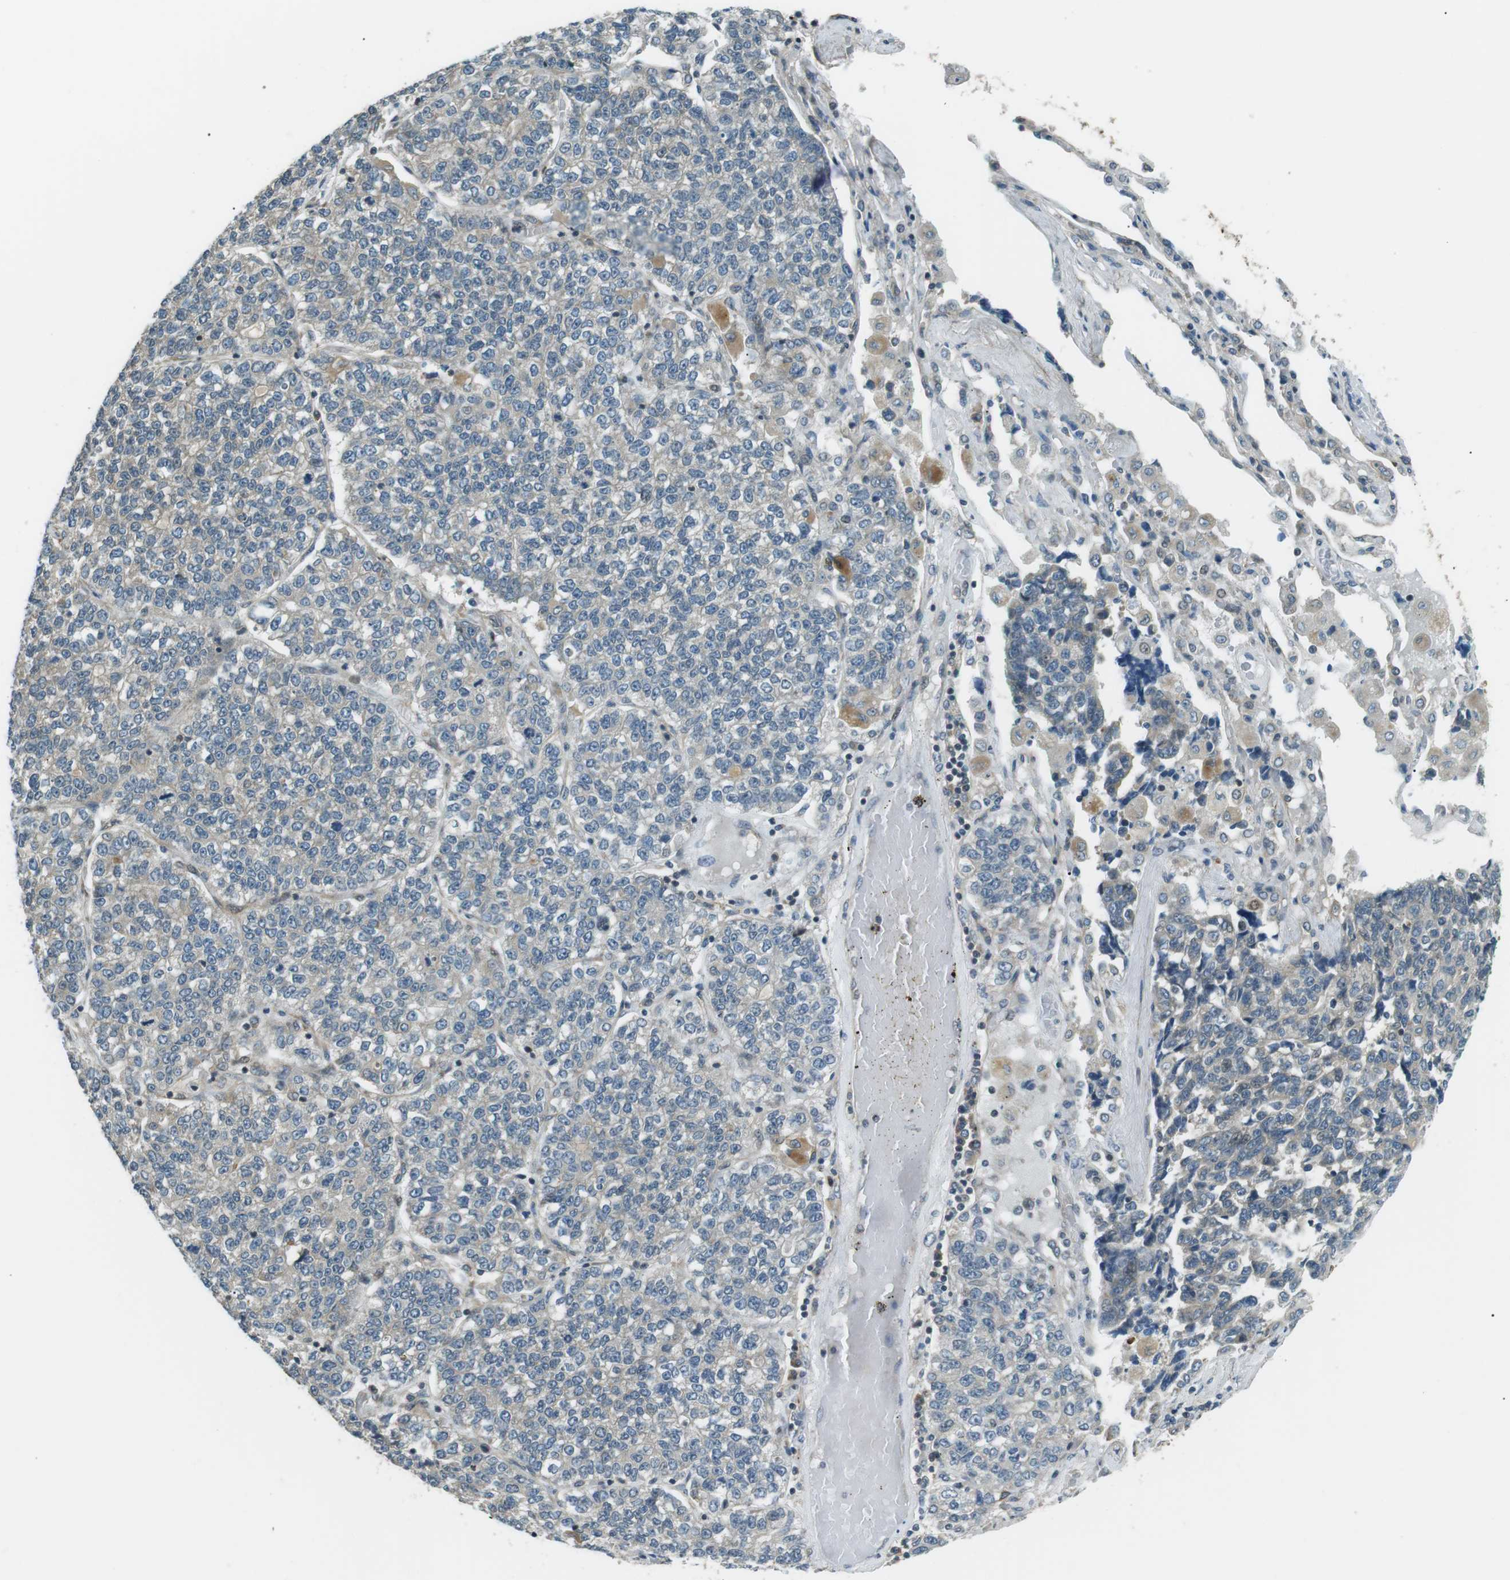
{"staining": {"intensity": "negative", "quantity": "none", "location": "none"}, "tissue": "lung cancer", "cell_type": "Tumor cells", "image_type": "cancer", "snomed": [{"axis": "morphology", "description": "Adenocarcinoma, NOS"}, {"axis": "topography", "description": "Lung"}], "caption": "This is an IHC image of human lung cancer. There is no expression in tumor cells.", "gene": "TMEM74", "patient": {"sex": "male", "age": 49}}